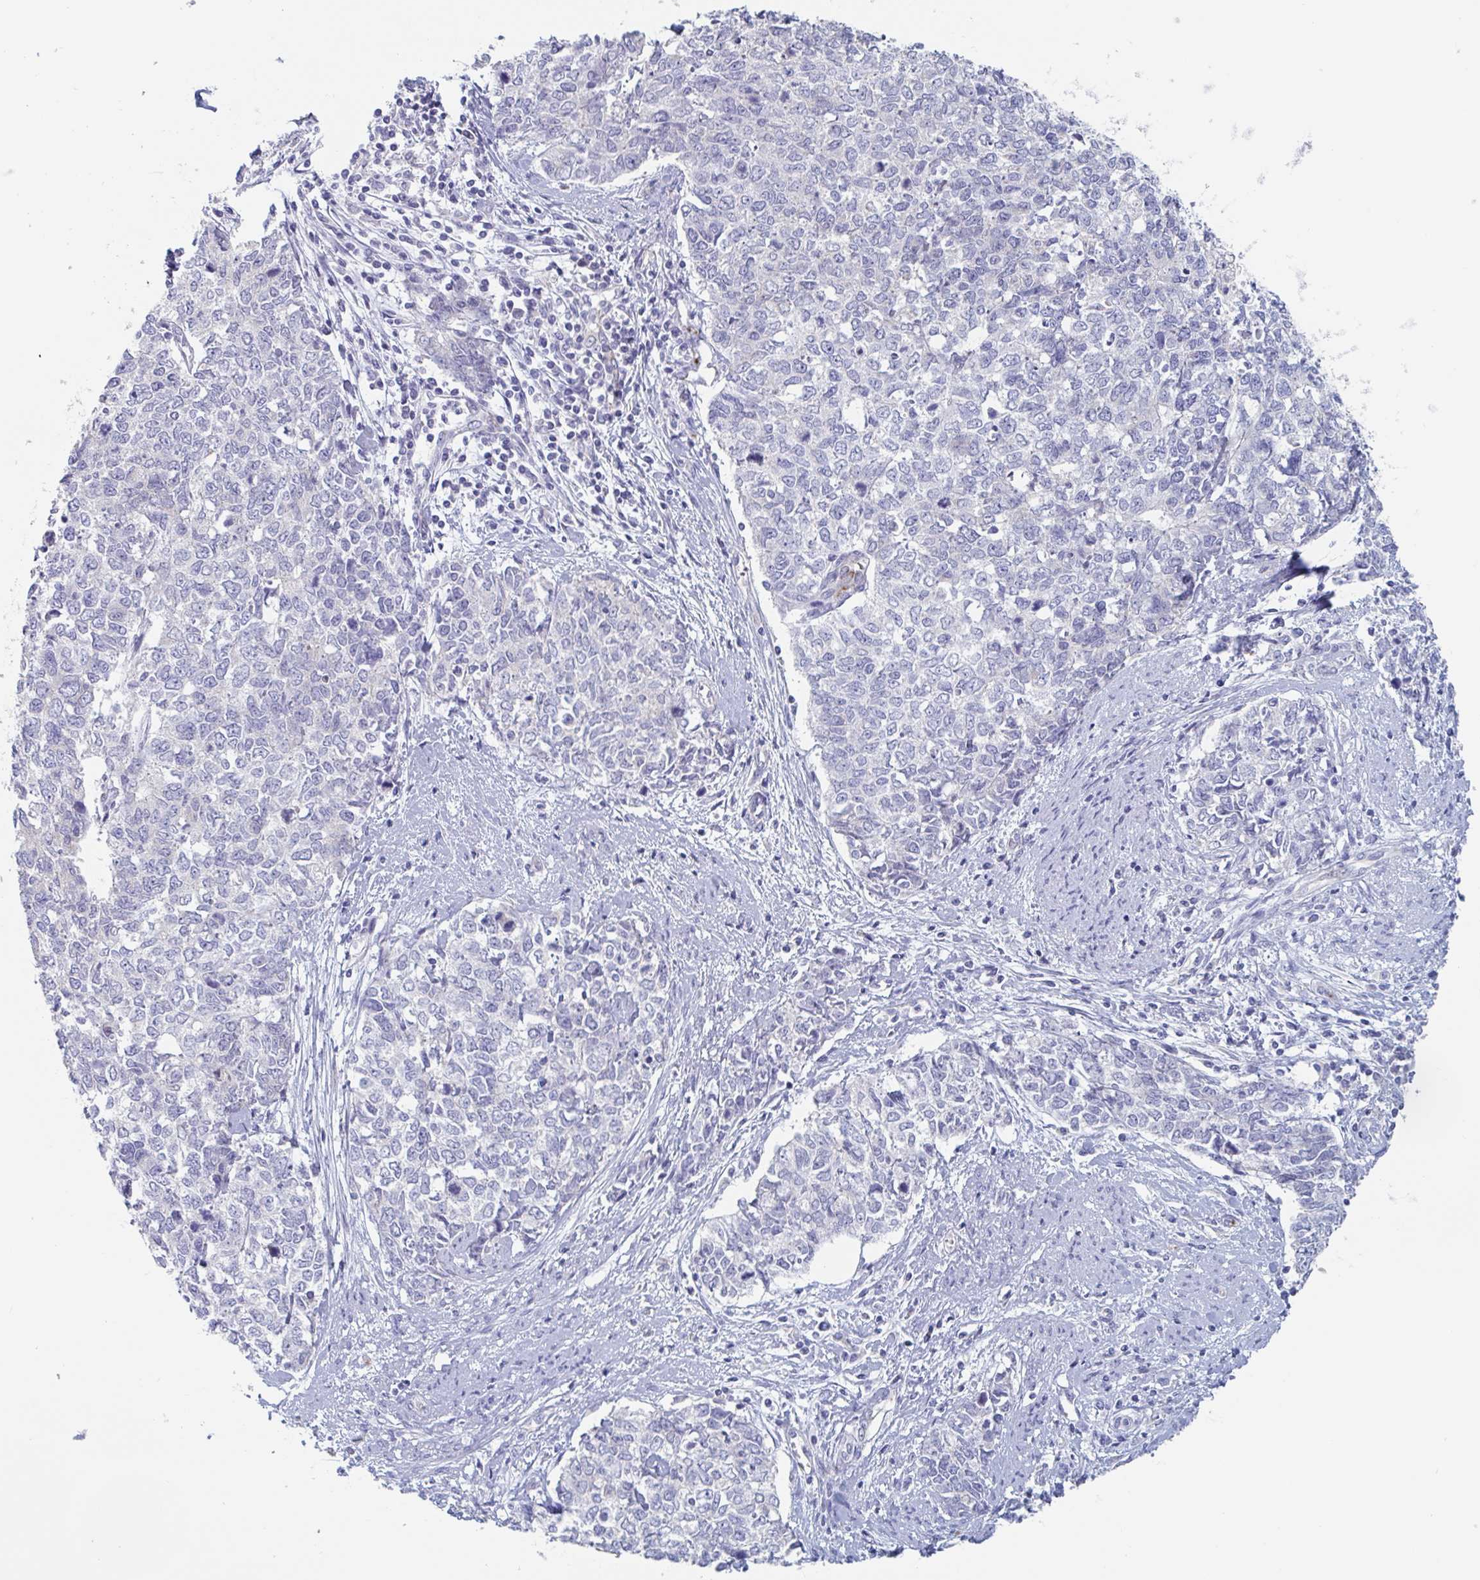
{"staining": {"intensity": "negative", "quantity": "none", "location": "none"}, "tissue": "cervical cancer", "cell_type": "Tumor cells", "image_type": "cancer", "snomed": [{"axis": "morphology", "description": "Adenocarcinoma, NOS"}, {"axis": "topography", "description": "Cervix"}], "caption": "Tumor cells are negative for brown protein staining in cervical cancer (adenocarcinoma).", "gene": "ABHD16A", "patient": {"sex": "female", "age": 63}}